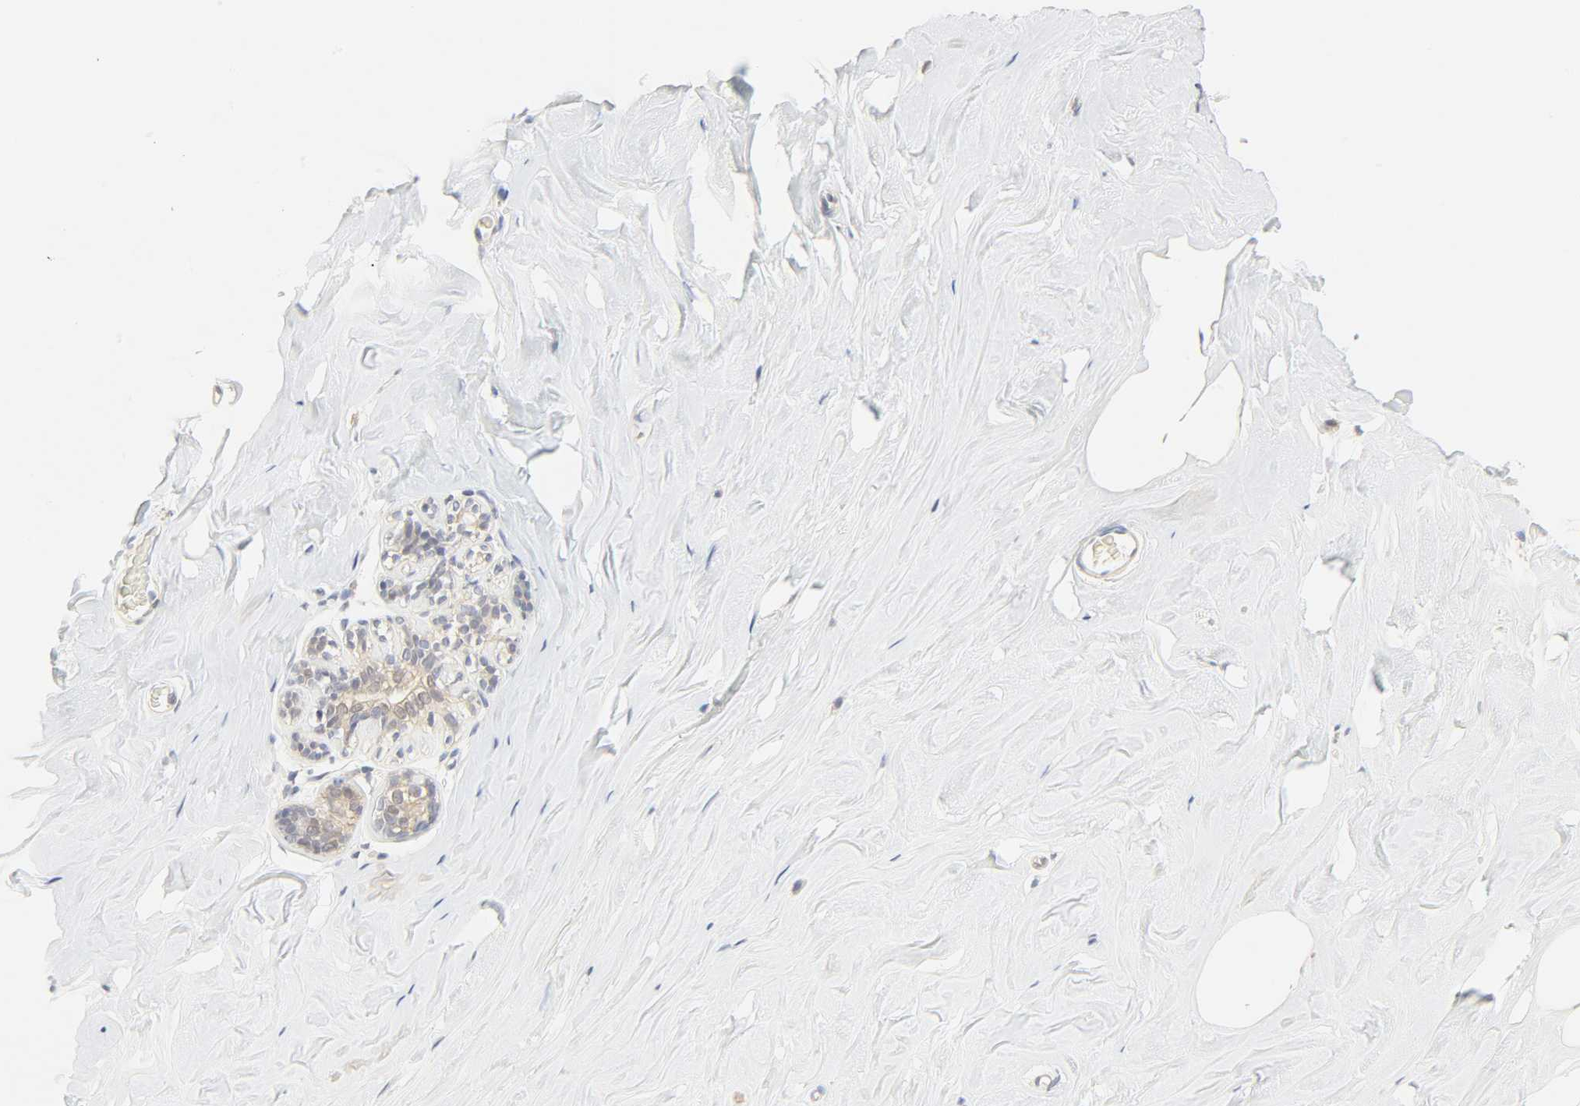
{"staining": {"intensity": "negative", "quantity": "none", "location": "none"}, "tissue": "breast", "cell_type": "Adipocytes", "image_type": "normal", "snomed": [{"axis": "morphology", "description": "Normal tissue, NOS"}, {"axis": "topography", "description": "Breast"}], "caption": "Adipocytes are negative for protein expression in normal human breast. (Stains: DAB IHC with hematoxylin counter stain, Microscopy: brightfield microscopy at high magnification).", "gene": "ACSS2", "patient": {"sex": "female", "age": 75}}